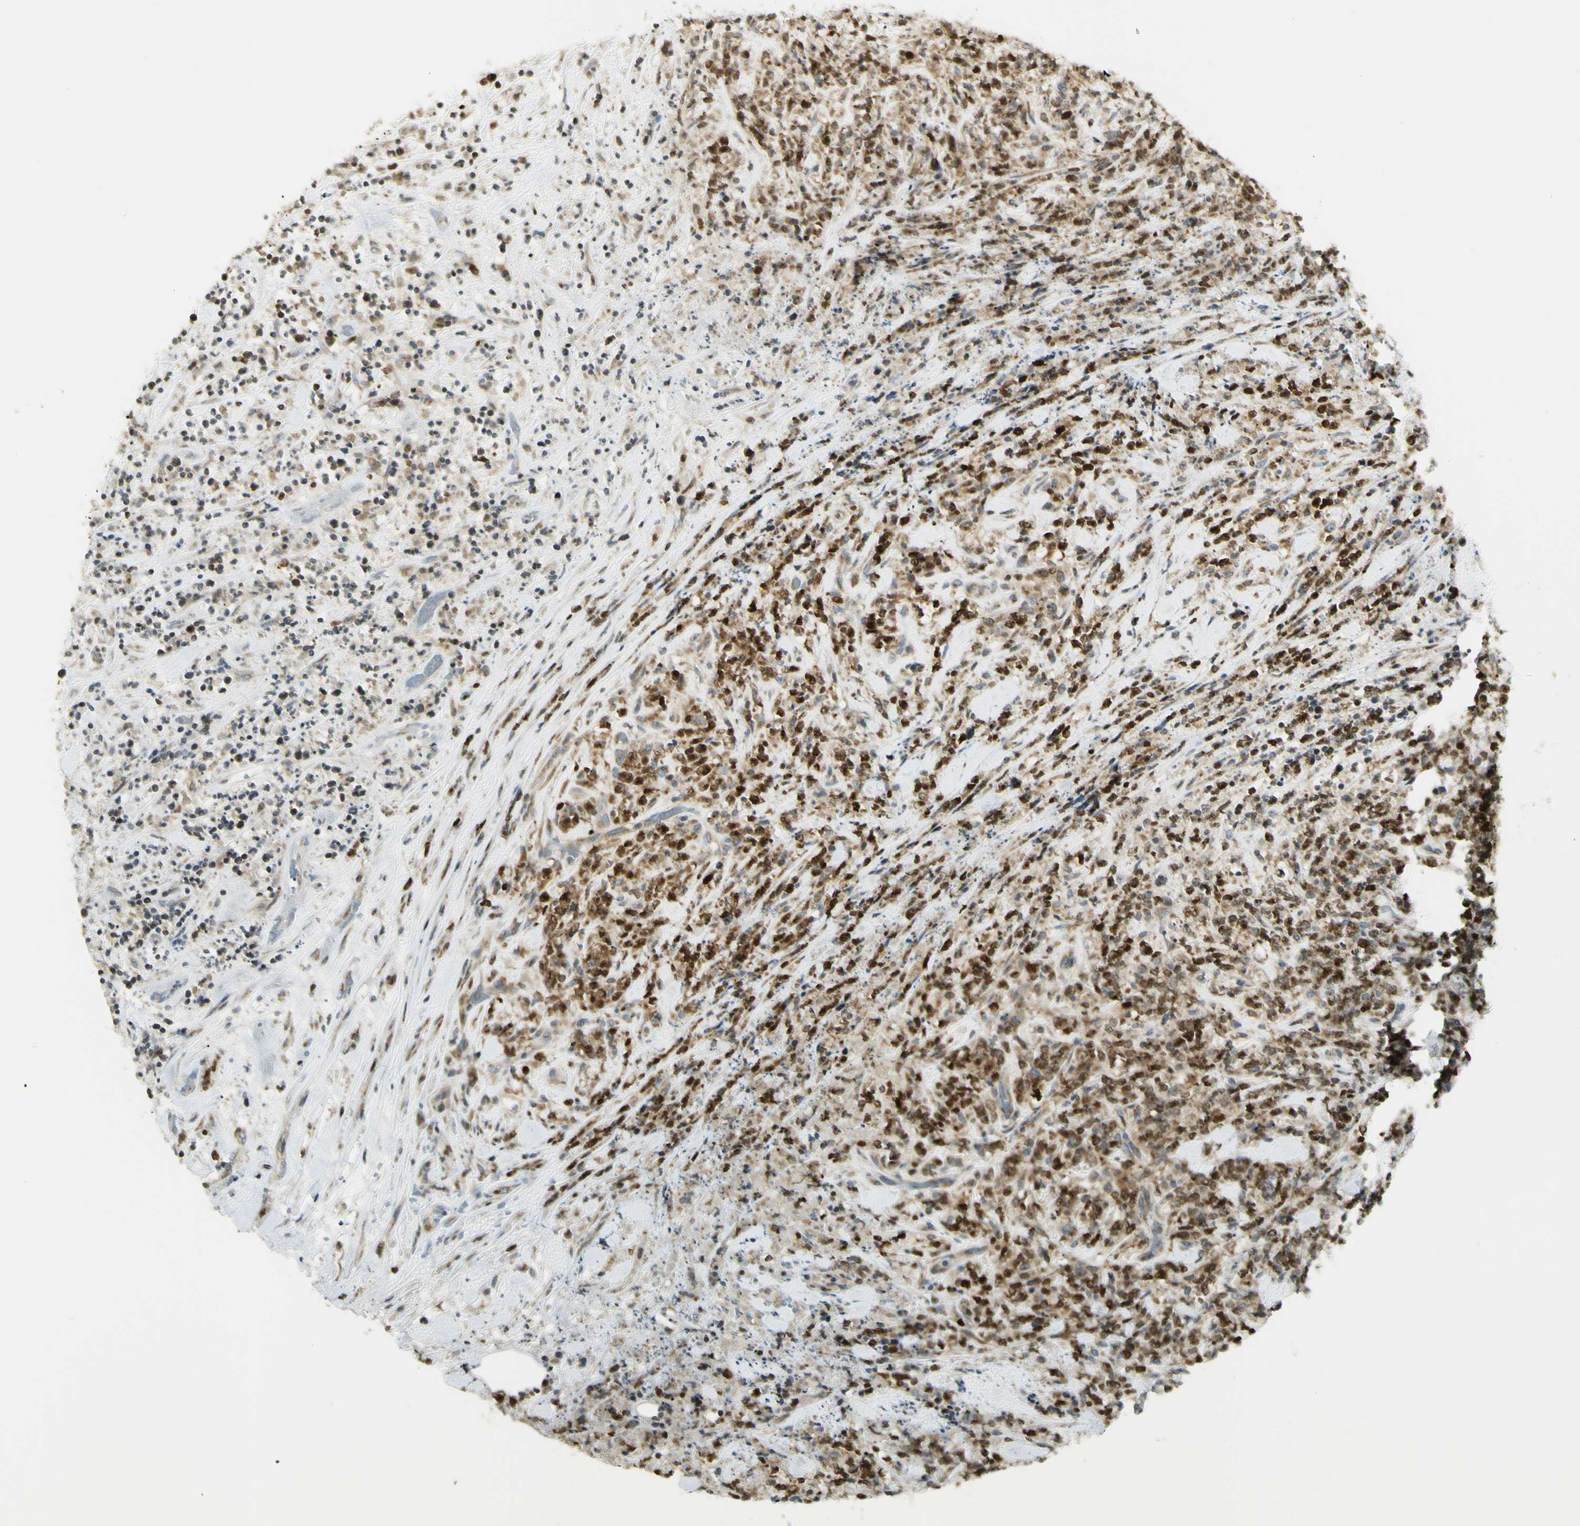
{"staining": {"intensity": "strong", "quantity": ">75%", "location": "cytoplasmic/membranous,nuclear"}, "tissue": "lymphoma", "cell_type": "Tumor cells", "image_type": "cancer", "snomed": [{"axis": "morphology", "description": "Malignant lymphoma, non-Hodgkin's type, High grade"}, {"axis": "topography", "description": "Soft tissue"}], "caption": "Protein analysis of lymphoma tissue displays strong cytoplasmic/membranous and nuclear positivity in about >75% of tumor cells.", "gene": "KIF11", "patient": {"sex": "male", "age": 18}}